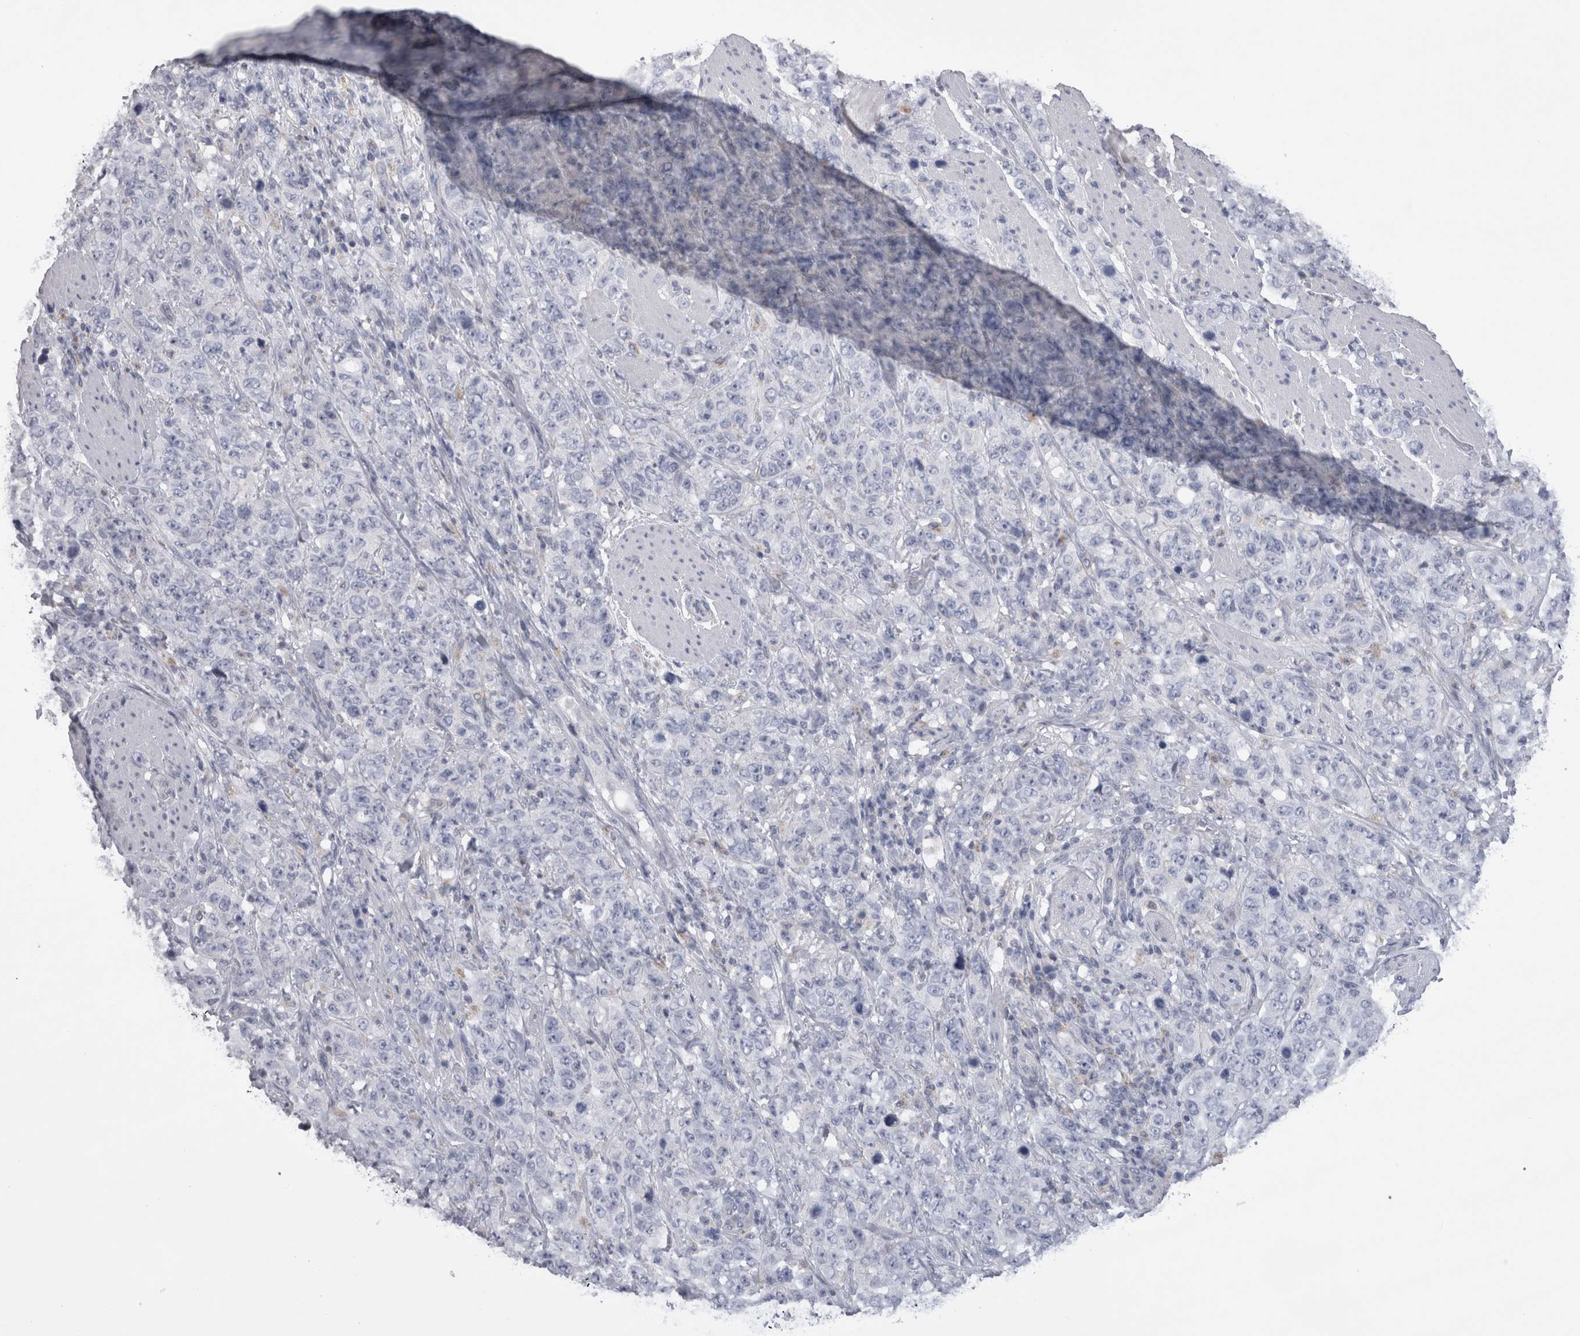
{"staining": {"intensity": "negative", "quantity": "none", "location": "none"}, "tissue": "stomach cancer", "cell_type": "Tumor cells", "image_type": "cancer", "snomed": [{"axis": "morphology", "description": "Adenocarcinoma, NOS"}, {"axis": "topography", "description": "Stomach"}], "caption": "The image shows no significant expression in tumor cells of stomach adenocarcinoma. (Brightfield microscopy of DAB immunohistochemistry at high magnification).", "gene": "DHRS4", "patient": {"sex": "male", "age": 48}}